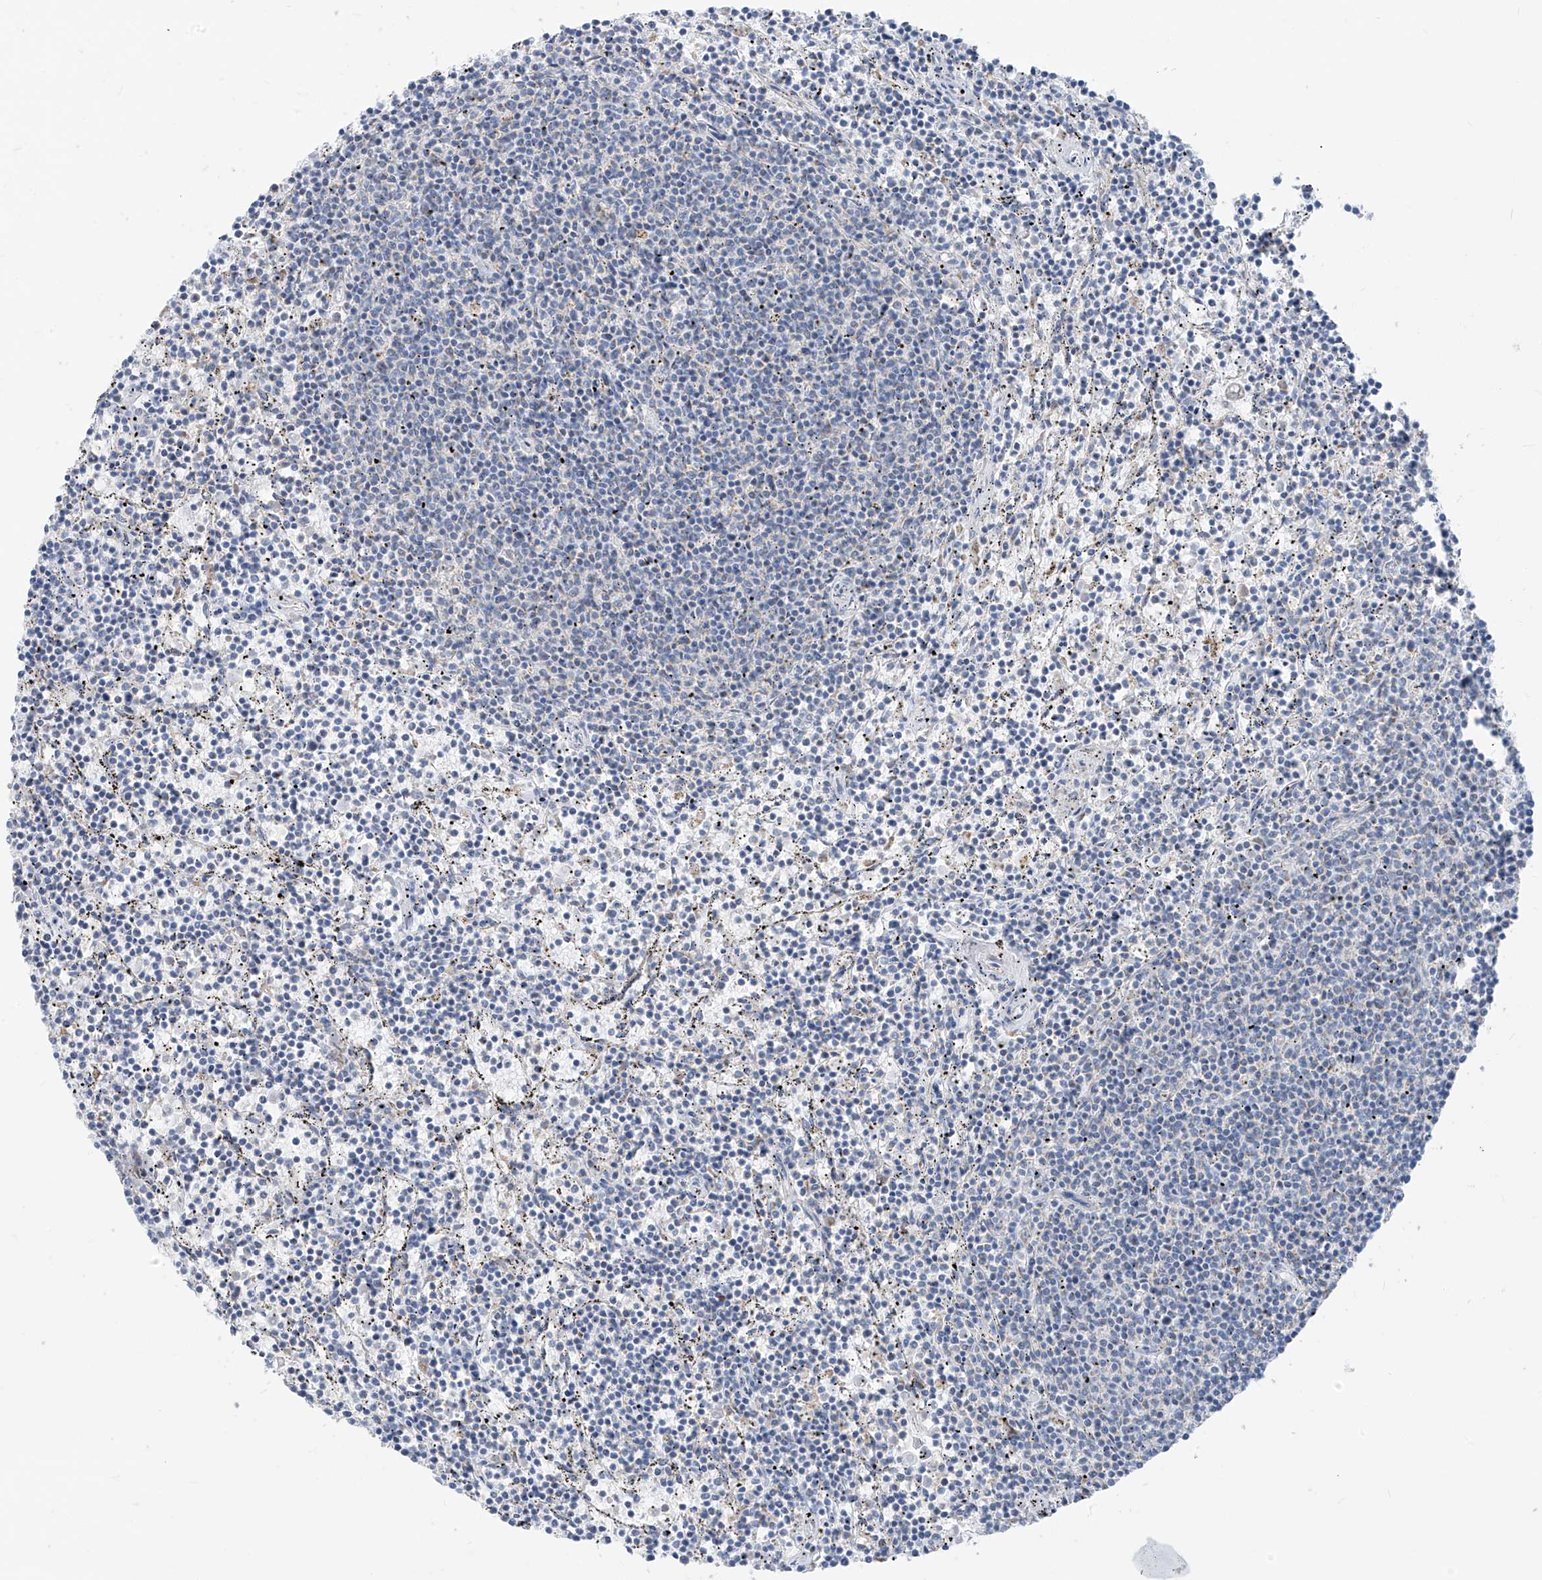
{"staining": {"intensity": "negative", "quantity": "none", "location": "none"}, "tissue": "lymphoma", "cell_type": "Tumor cells", "image_type": "cancer", "snomed": [{"axis": "morphology", "description": "Malignant lymphoma, non-Hodgkin's type, Low grade"}, {"axis": "topography", "description": "Spleen"}], "caption": "Malignant lymphoma, non-Hodgkin's type (low-grade) was stained to show a protein in brown. There is no significant positivity in tumor cells.", "gene": "ZNF404", "patient": {"sex": "female", "age": 50}}